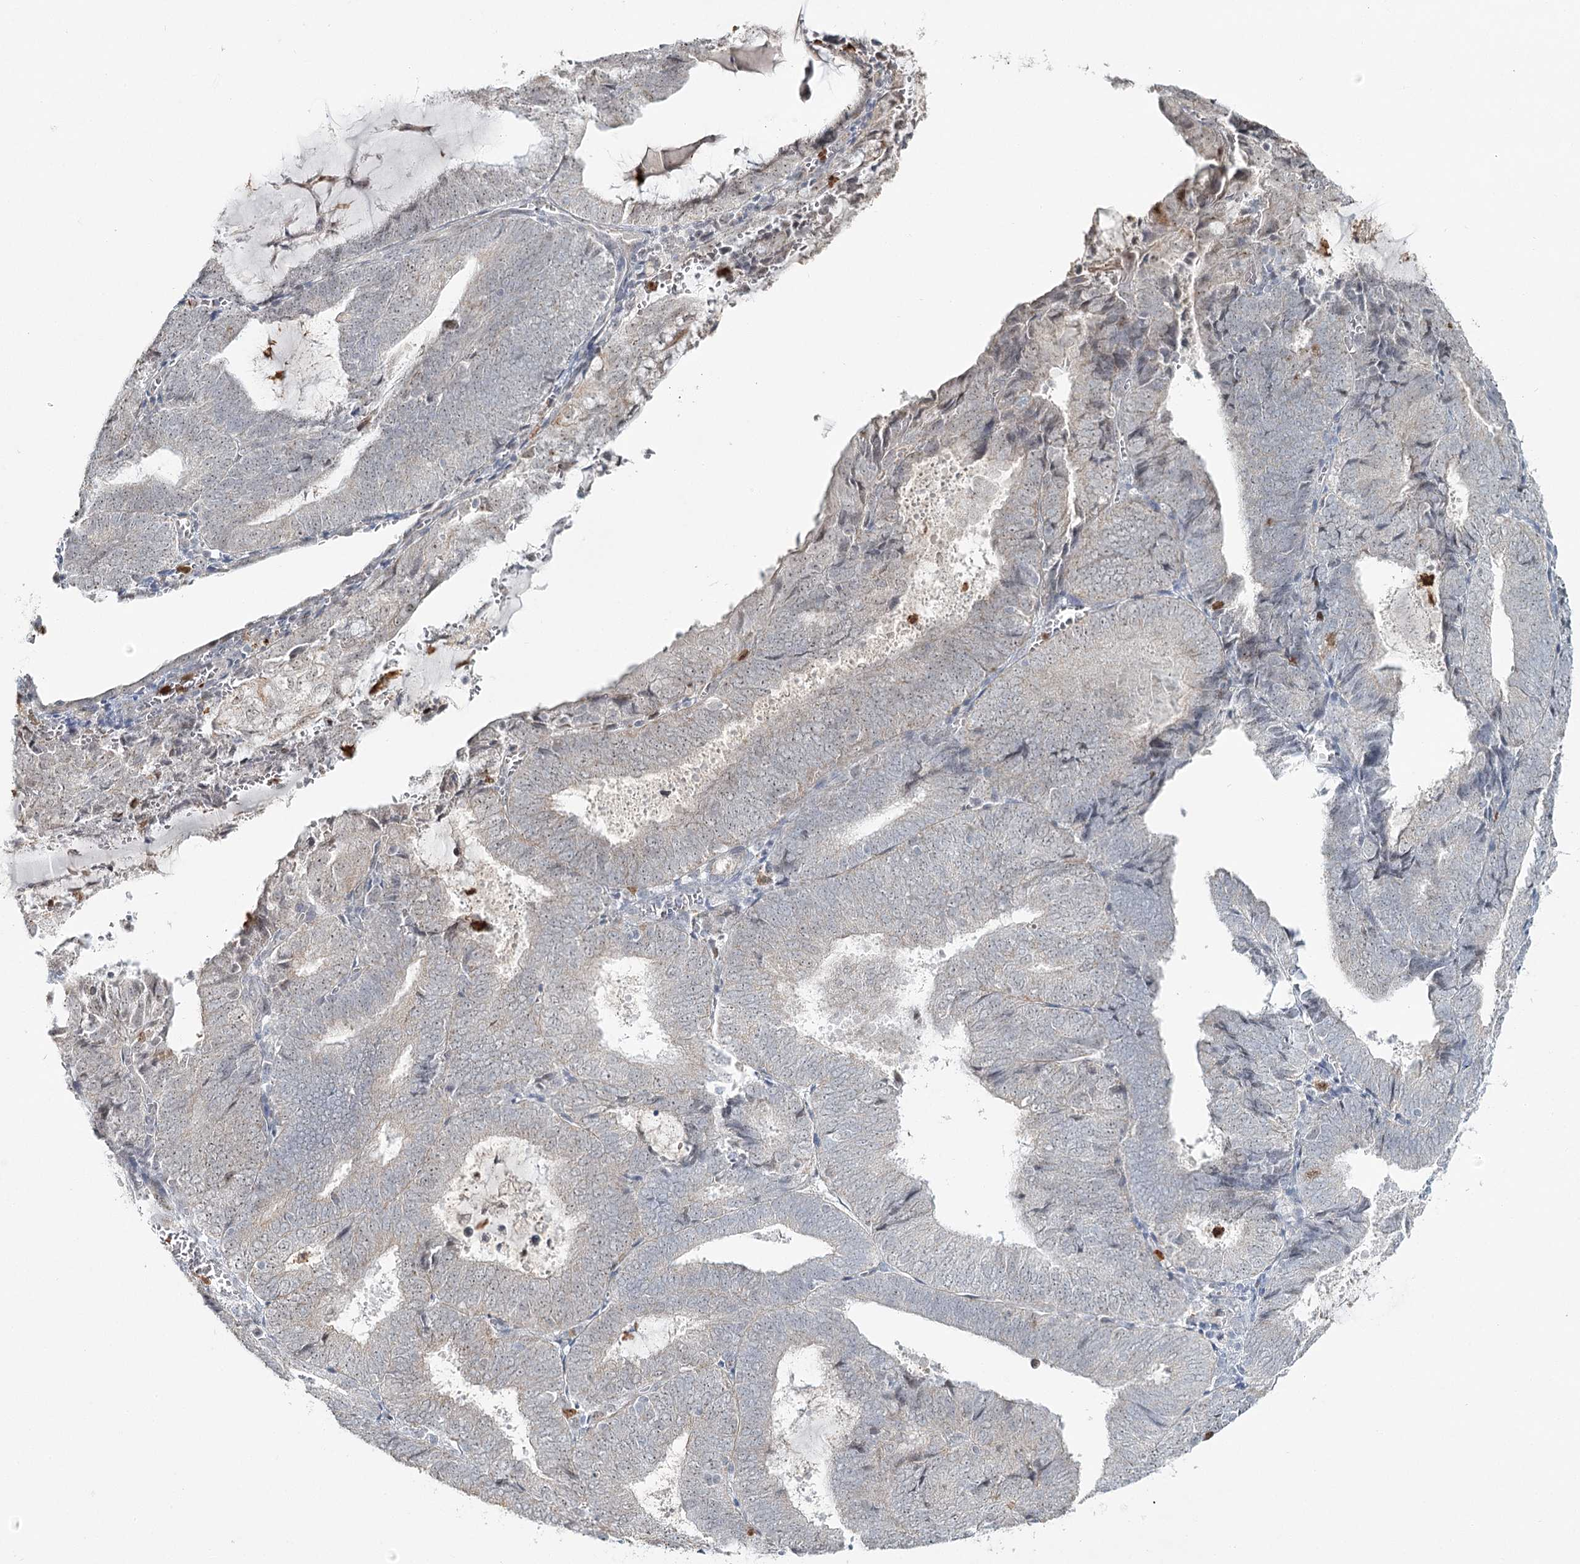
{"staining": {"intensity": "negative", "quantity": "none", "location": "none"}, "tissue": "endometrial cancer", "cell_type": "Tumor cells", "image_type": "cancer", "snomed": [{"axis": "morphology", "description": "Adenocarcinoma, NOS"}, {"axis": "topography", "description": "Endometrium"}], "caption": "Tumor cells are negative for brown protein staining in endometrial cancer (adenocarcinoma).", "gene": "ATAD1", "patient": {"sex": "female", "age": 81}}